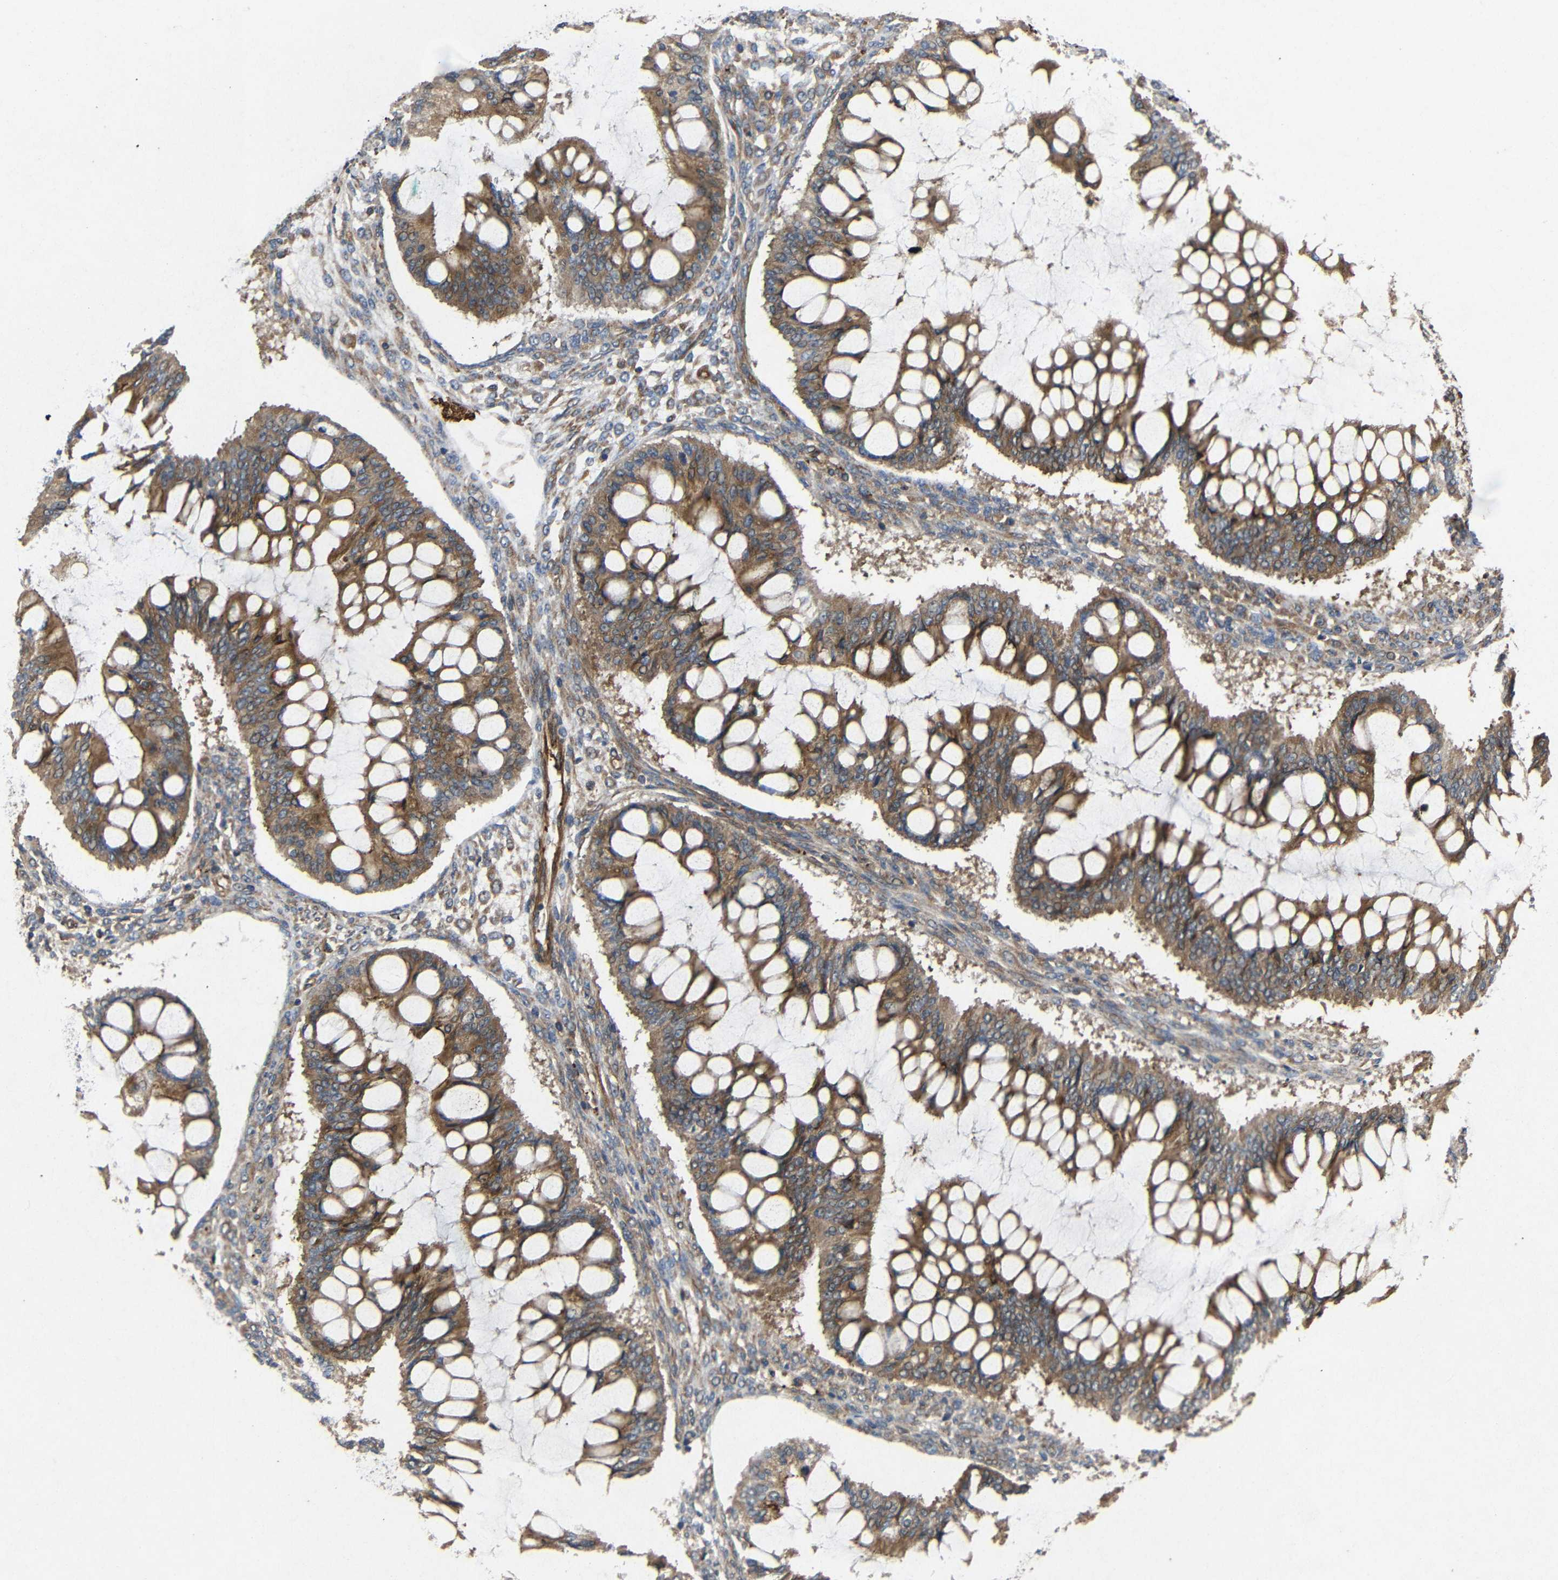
{"staining": {"intensity": "strong", "quantity": ">75%", "location": "cytoplasmic/membranous"}, "tissue": "ovarian cancer", "cell_type": "Tumor cells", "image_type": "cancer", "snomed": [{"axis": "morphology", "description": "Cystadenocarcinoma, mucinous, NOS"}, {"axis": "topography", "description": "Ovary"}], "caption": "Immunohistochemistry (IHC) micrograph of human mucinous cystadenocarcinoma (ovarian) stained for a protein (brown), which exhibits high levels of strong cytoplasmic/membranous staining in approximately >75% of tumor cells.", "gene": "EIF2S1", "patient": {"sex": "female", "age": 73}}